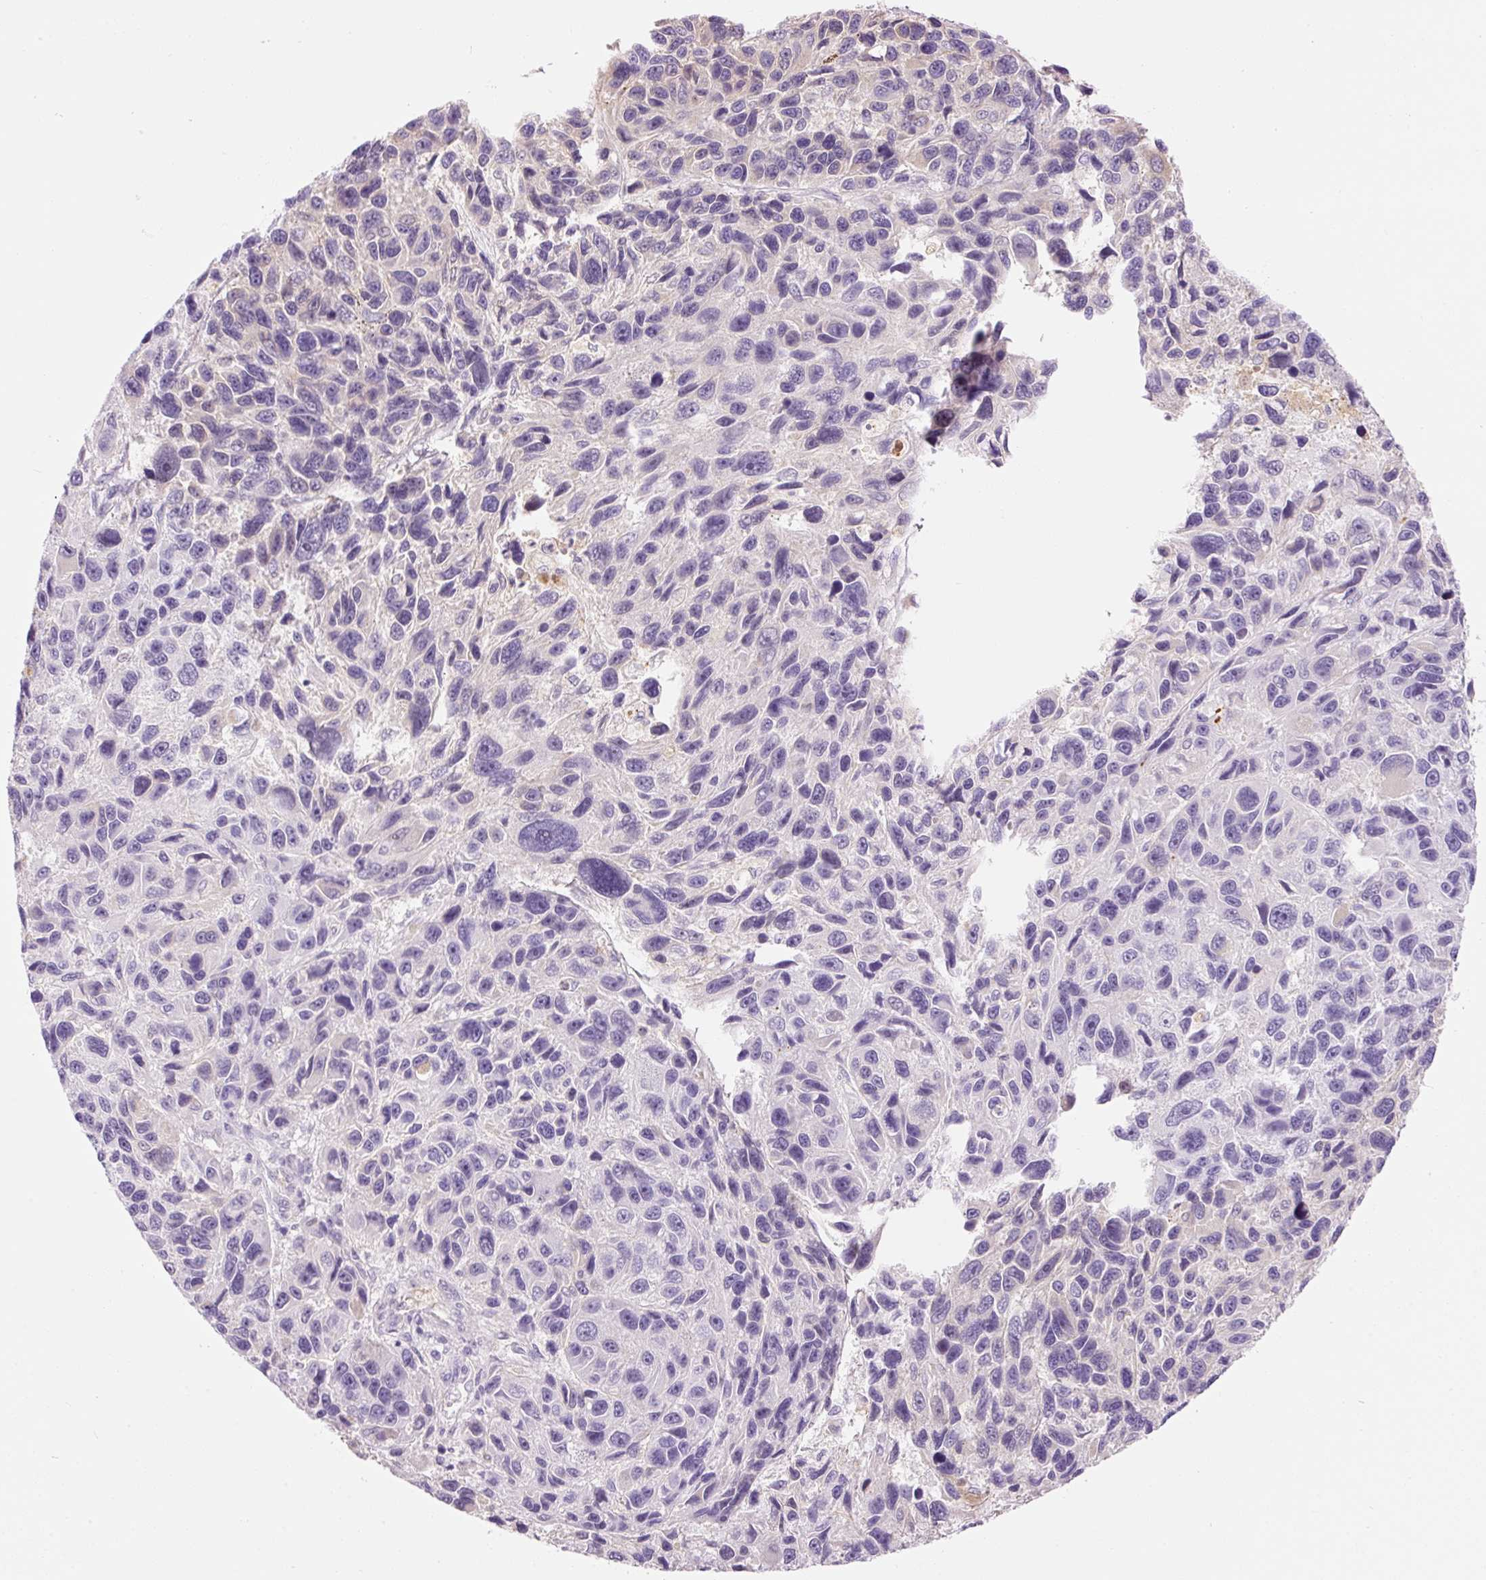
{"staining": {"intensity": "negative", "quantity": "none", "location": "none"}, "tissue": "melanoma", "cell_type": "Tumor cells", "image_type": "cancer", "snomed": [{"axis": "morphology", "description": "Malignant melanoma, NOS"}, {"axis": "topography", "description": "Skin"}], "caption": "Immunohistochemistry photomicrograph of neoplastic tissue: melanoma stained with DAB (3,3'-diaminobenzidine) reveals no significant protein expression in tumor cells. (Brightfield microscopy of DAB (3,3'-diaminobenzidine) immunohistochemistry (IHC) at high magnification).", "gene": "PRPF38B", "patient": {"sex": "male", "age": 53}}